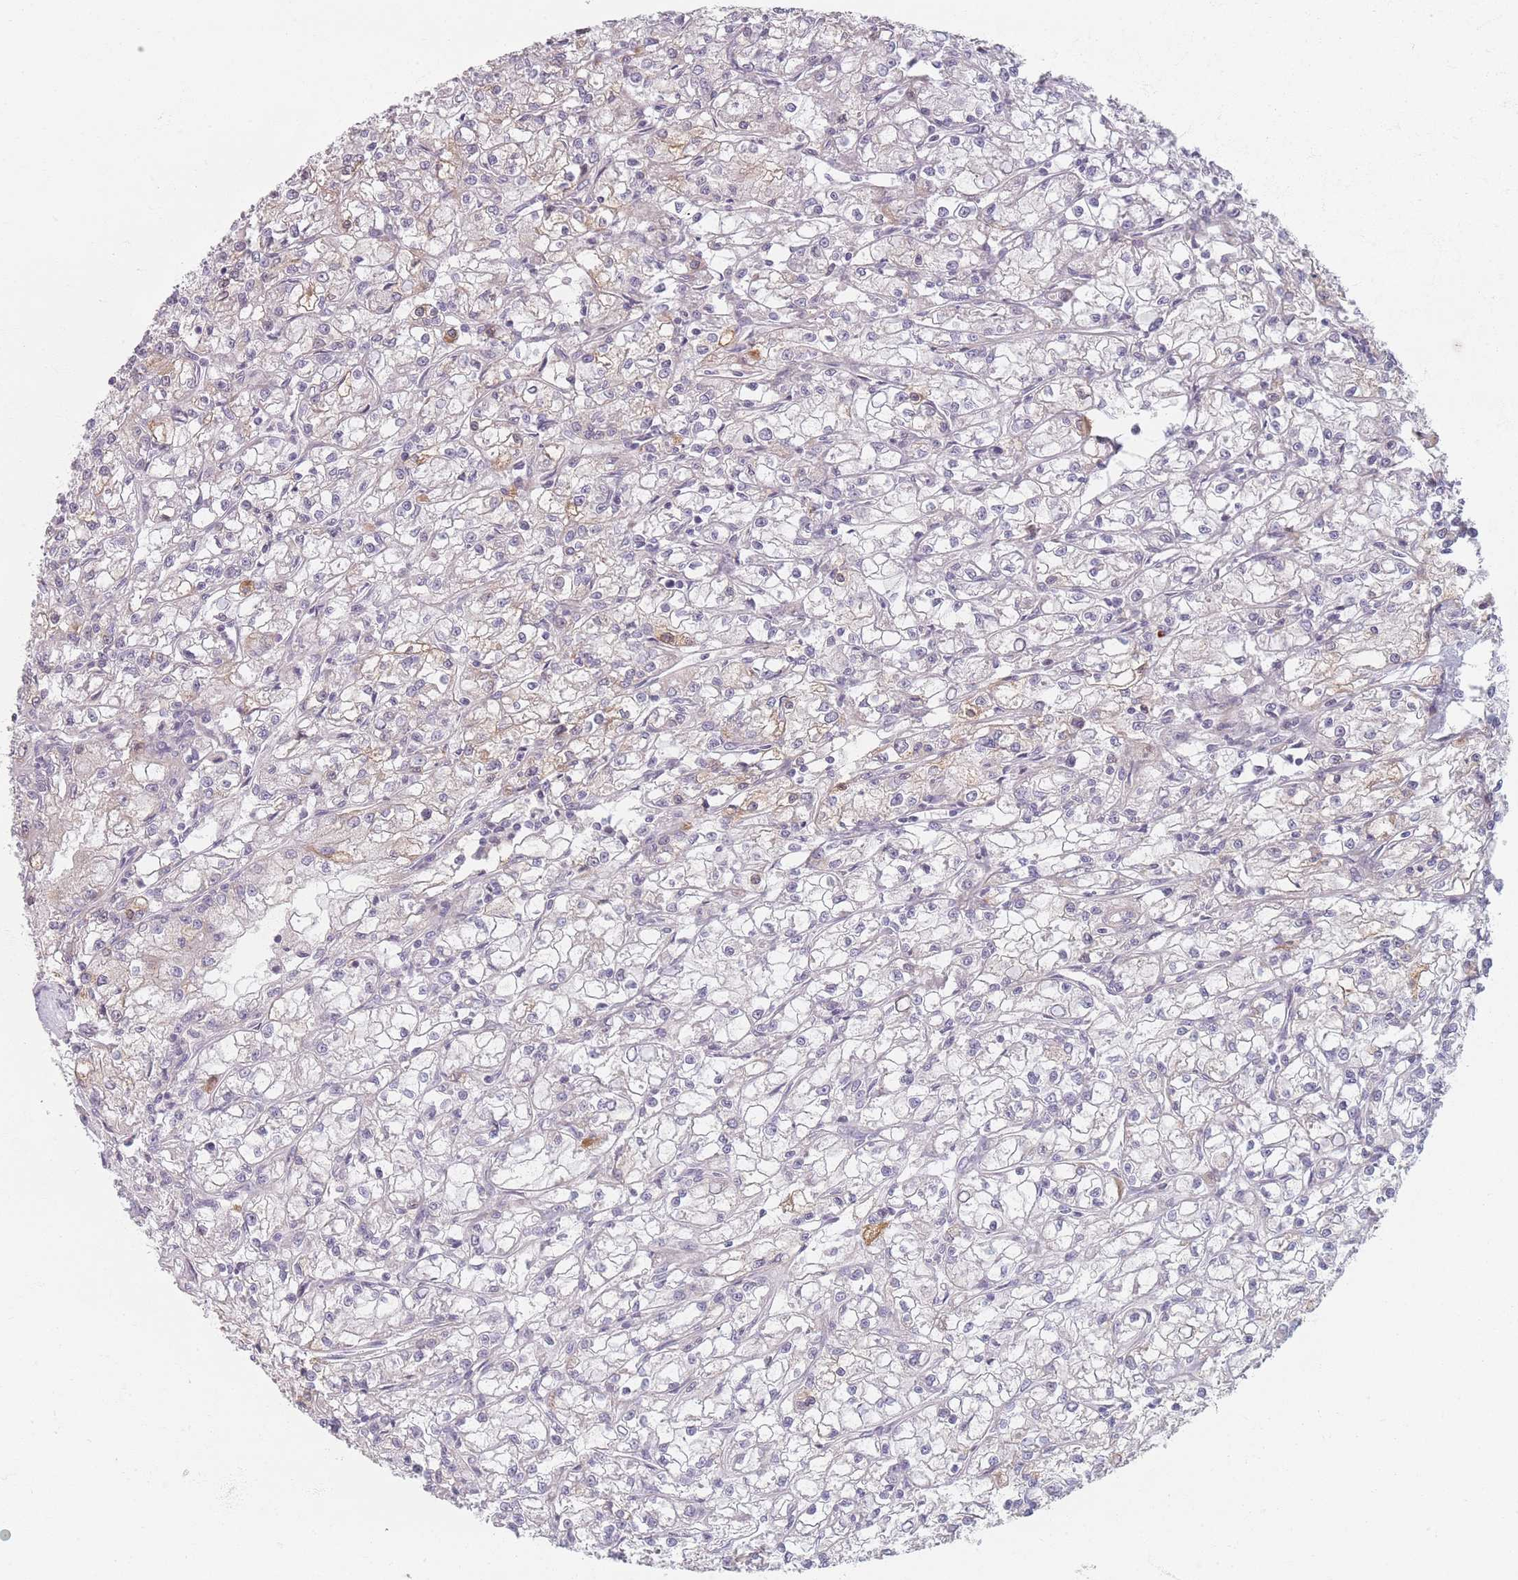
{"staining": {"intensity": "moderate", "quantity": "<25%", "location": "cytoplasmic/membranous"}, "tissue": "renal cancer", "cell_type": "Tumor cells", "image_type": "cancer", "snomed": [{"axis": "morphology", "description": "Adenocarcinoma, NOS"}, {"axis": "topography", "description": "Kidney"}], "caption": "Renal cancer tissue demonstrates moderate cytoplasmic/membranous expression in about <25% of tumor cells, visualized by immunohistochemistry.", "gene": "TMOD1", "patient": {"sex": "female", "age": 59}}